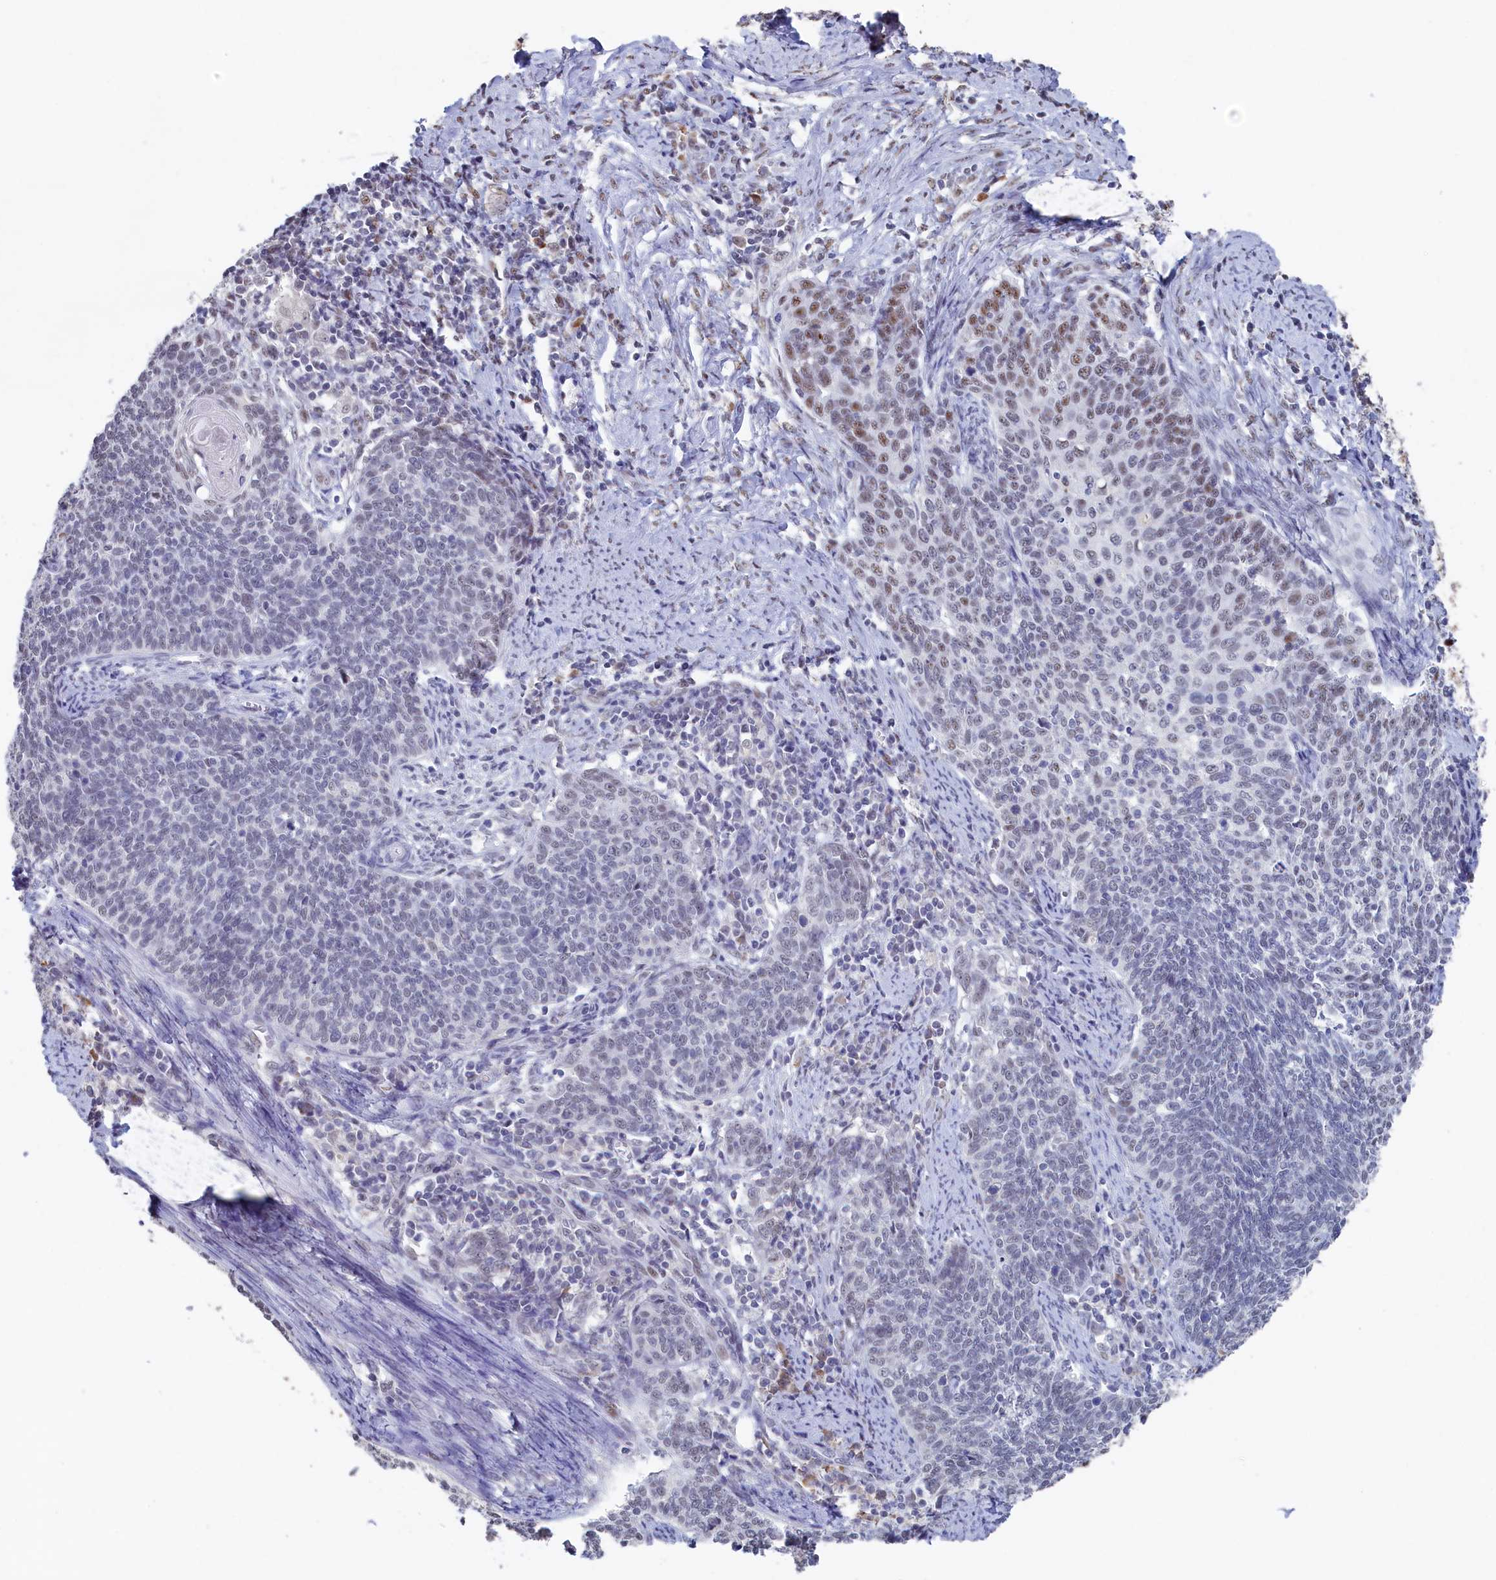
{"staining": {"intensity": "moderate", "quantity": "<25%", "location": "nuclear"}, "tissue": "cervical cancer", "cell_type": "Tumor cells", "image_type": "cancer", "snomed": [{"axis": "morphology", "description": "Squamous cell carcinoma, NOS"}, {"axis": "topography", "description": "Cervix"}], "caption": "Protein analysis of cervical cancer (squamous cell carcinoma) tissue reveals moderate nuclear expression in about <25% of tumor cells. Nuclei are stained in blue.", "gene": "MOSPD3", "patient": {"sex": "female", "age": 39}}